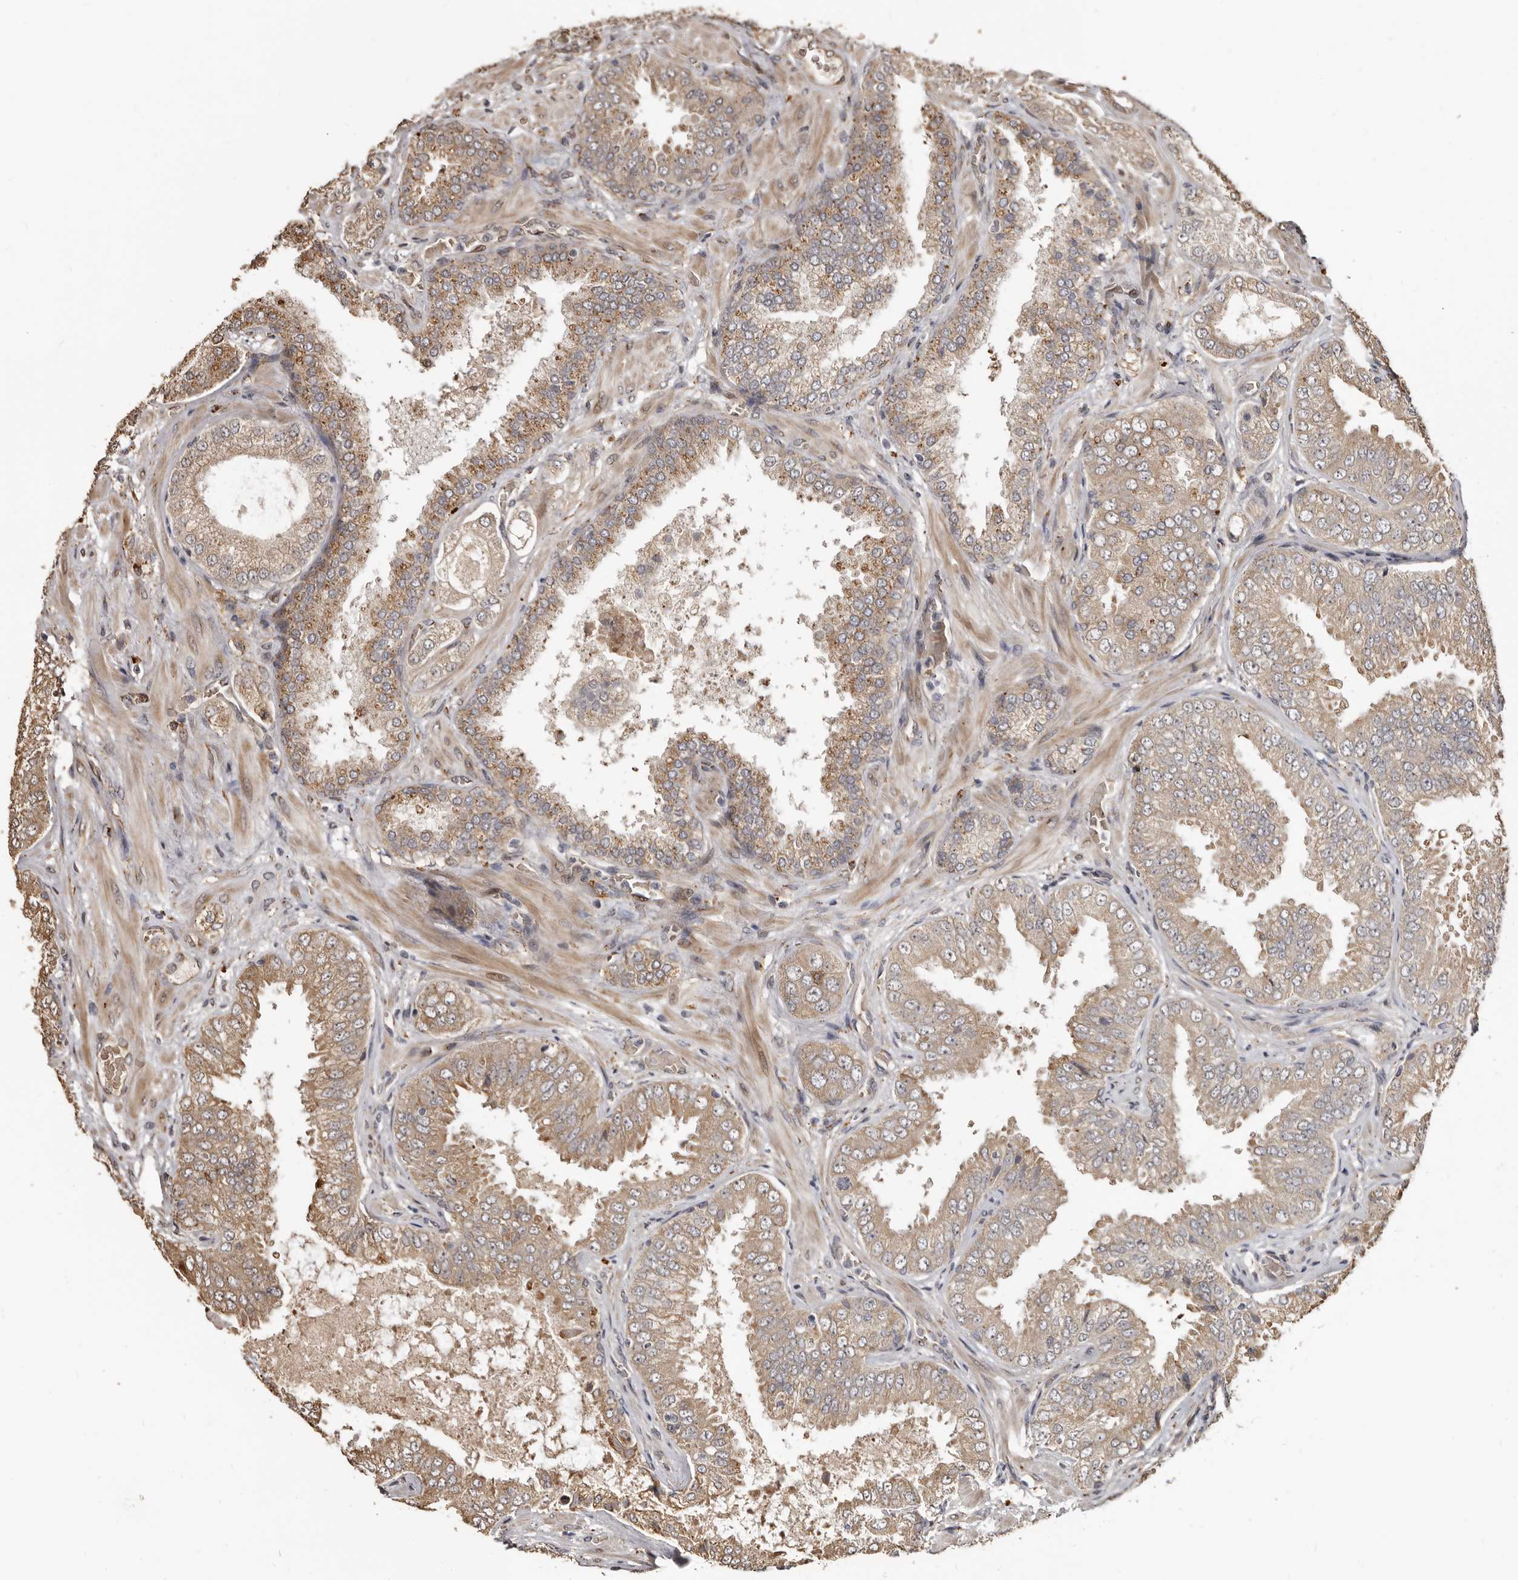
{"staining": {"intensity": "weak", "quantity": "25%-75%", "location": "cytoplasmic/membranous"}, "tissue": "prostate cancer", "cell_type": "Tumor cells", "image_type": "cancer", "snomed": [{"axis": "morphology", "description": "Adenocarcinoma, High grade"}, {"axis": "topography", "description": "Prostate"}], "caption": "The histopathology image demonstrates immunohistochemical staining of prostate high-grade adenocarcinoma. There is weak cytoplasmic/membranous expression is identified in approximately 25%-75% of tumor cells. The staining was performed using DAB to visualize the protein expression in brown, while the nuclei were stained in blue with hematoxylin (Magnification: 20x).", "gene": "ENTREP1", "patient": {"sex": "male", "age": 58}}